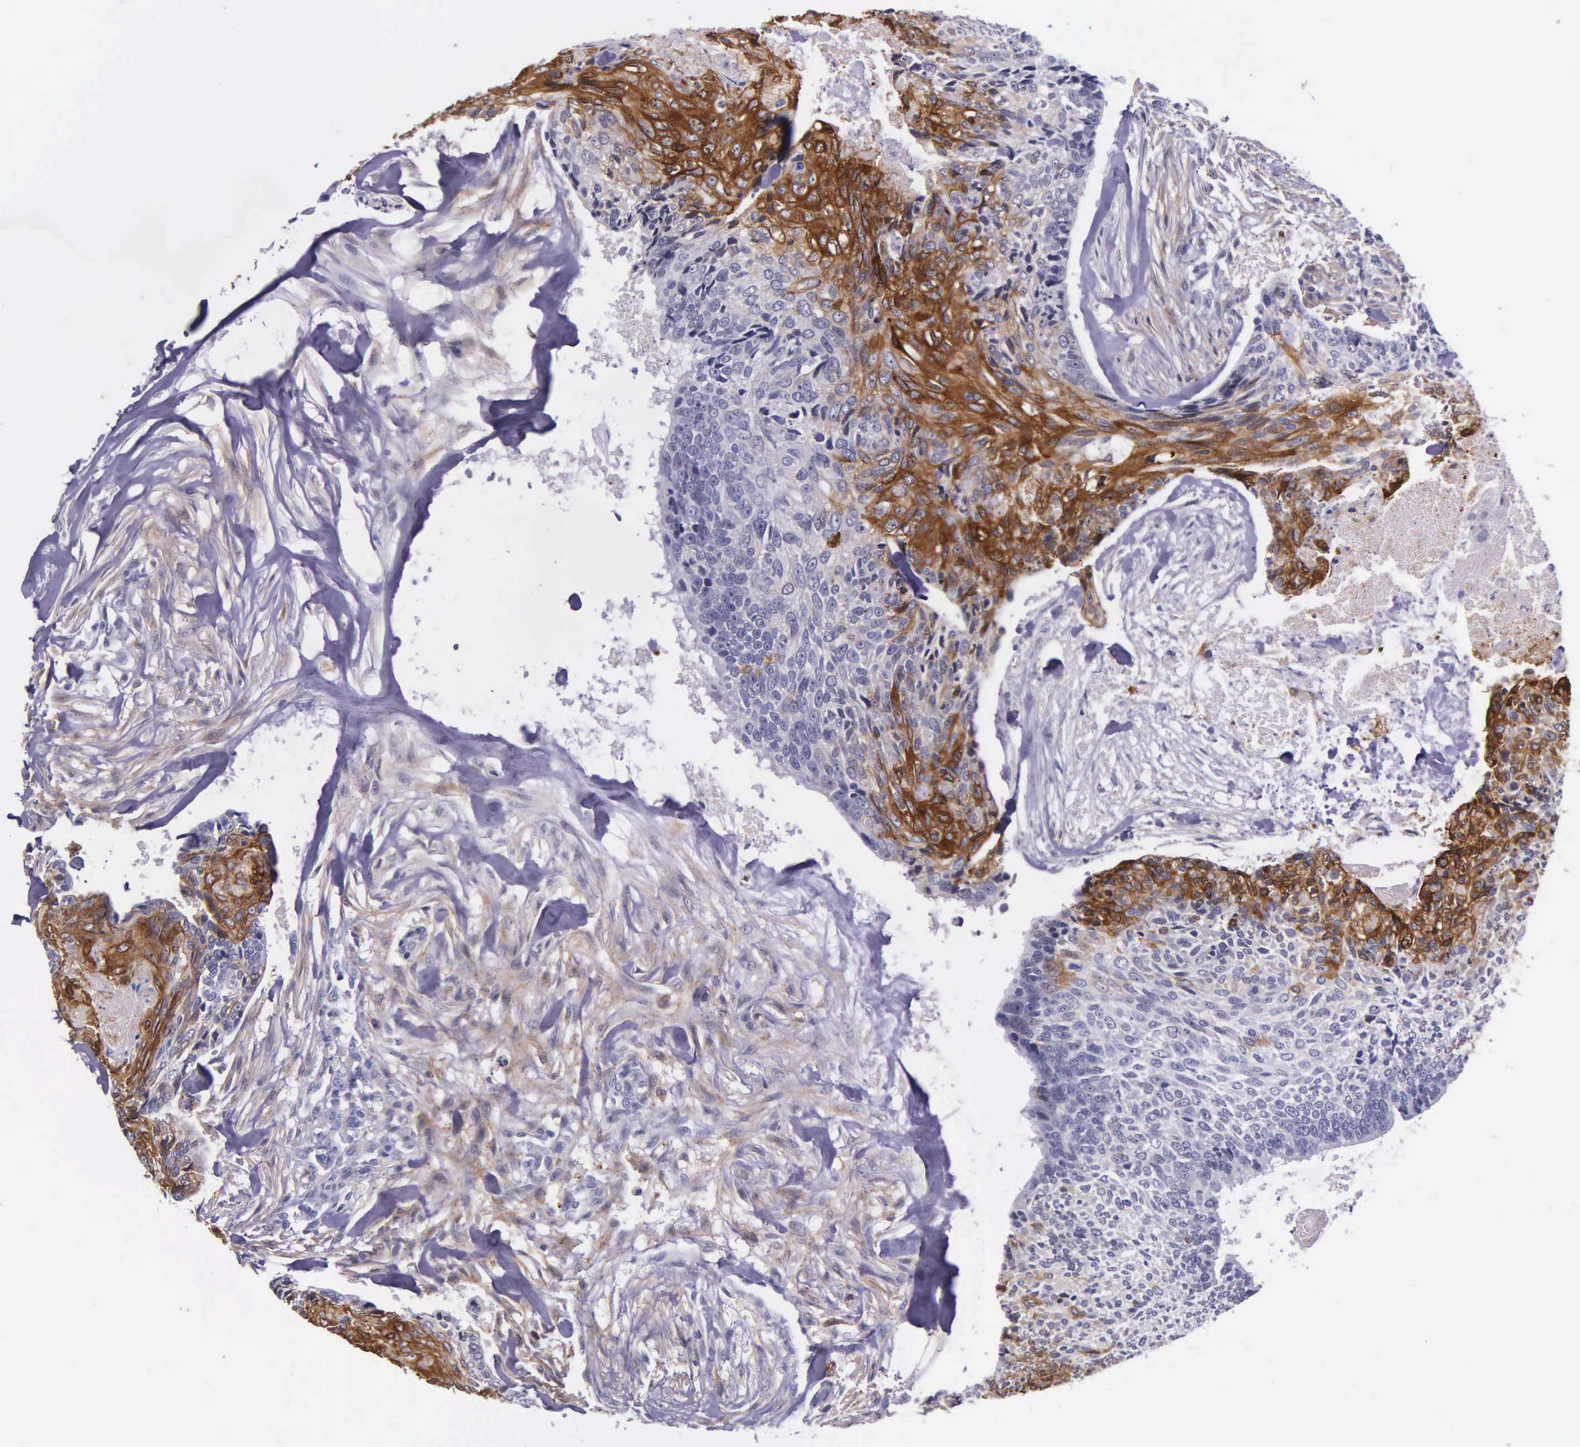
{"staining": {"intensity": "strong", "quantity": "25%-75%", "location": "cytoplasmic/membranous"}, "tissue": "head and neck cancer", "cell_type": "Tumor cells", "image_type": "cancer", "snomed": [{"axis": "morphology", "description": "Squamous cell carcinoma, NOS"}, {"axis": "topography", "description": "Salivary gland"}, {"axis": "topography", "description": "Head-Neck"}], "caption": "Approximately 25%-75% of tumor cells in head and neck cancer (squamous cell carcinoma) show strong cytoplasmic/membranous protein expression as visualized by brown immunohistochemical staining.", "gene": "AHNAK2", "patient": {"sex": "male", "age": 70}}